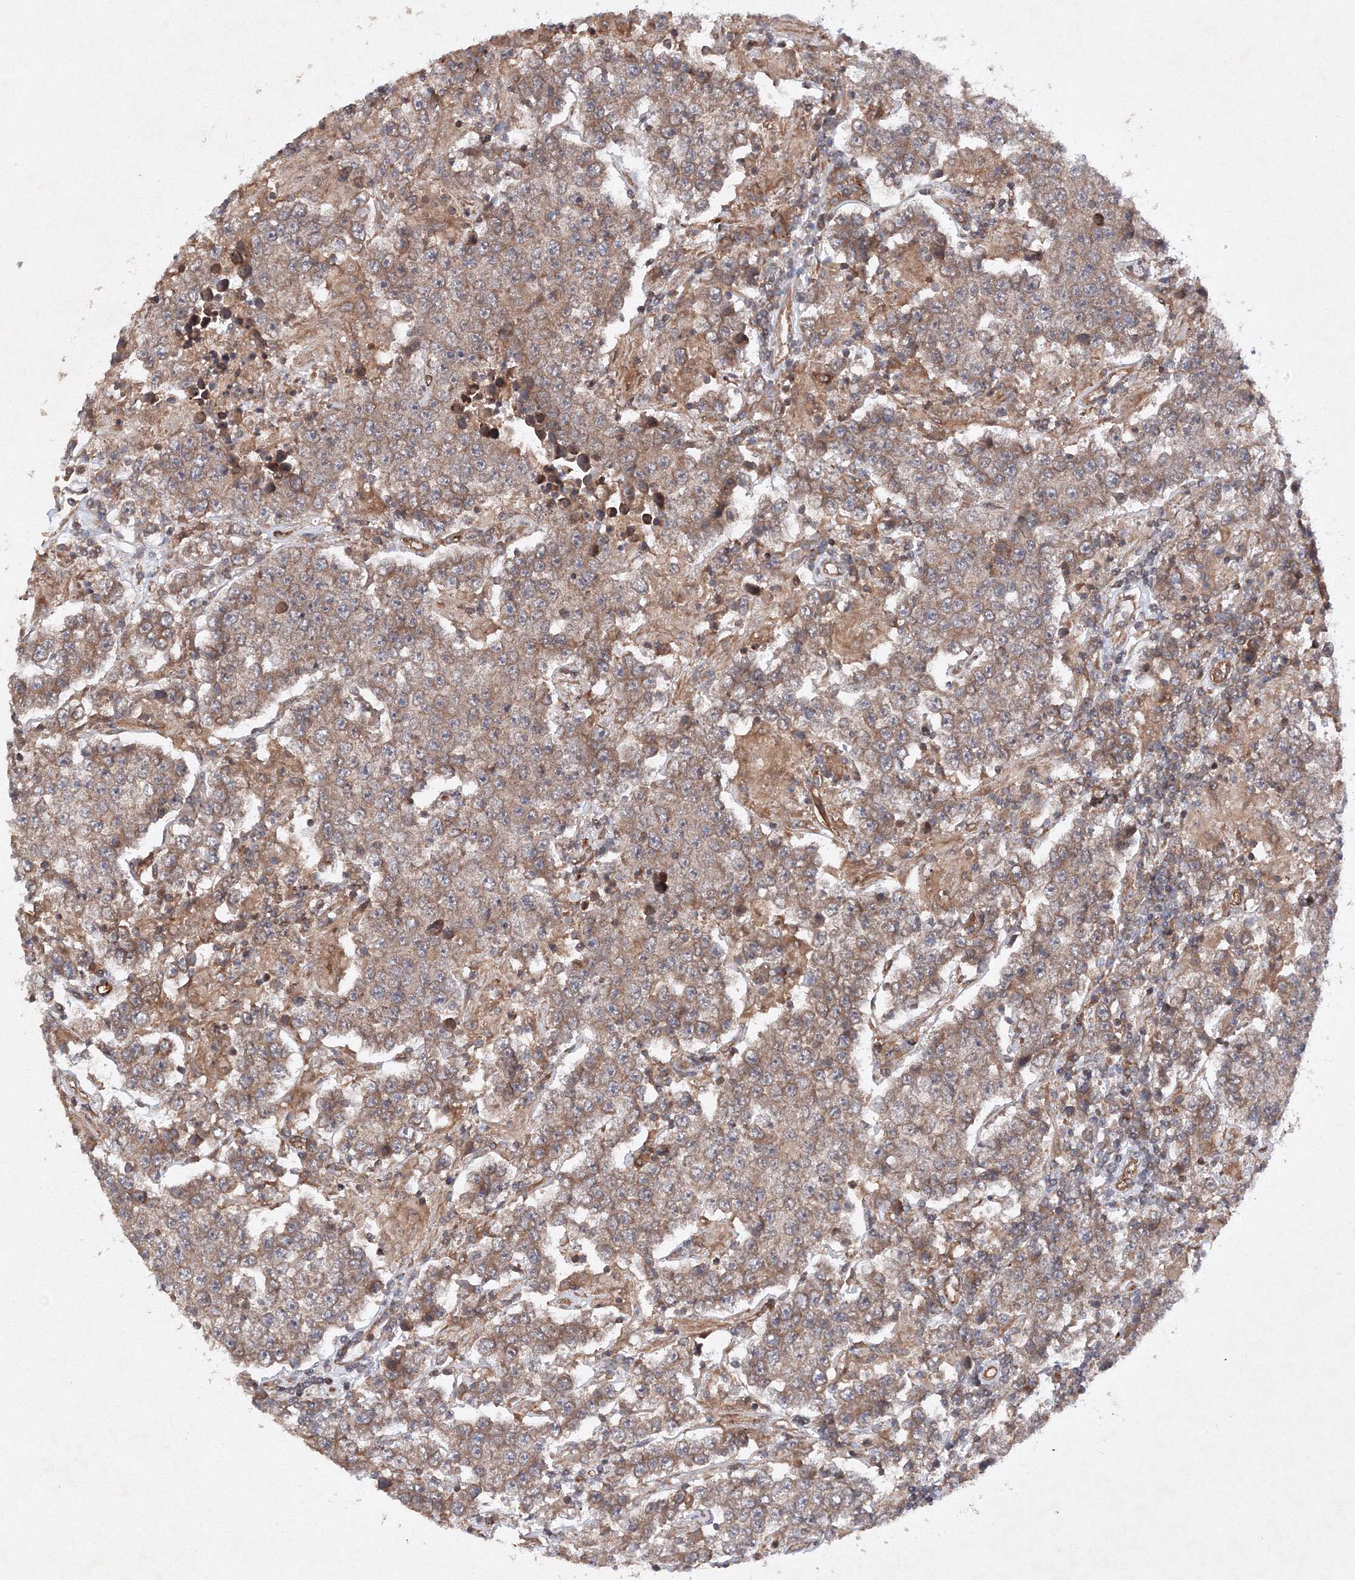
{"staining": {"intensity": "moderate", "quantity": ">75%", "location": "cytoplasmic/membranous"}, "tissue": "testis cancer", "cell_type": "Tumor cells", "image_type": "cancer", "snomed": [{"axis": "morphology", "description": "Normal tissue, NOS"}, {"axis": "morphology", "description": "Urothelial carcinoma, High grade"}, {"axis": "morphology", "description": "Seminoma, NOS"}, {"axis": "morphology", "description": "Carcinoma, Embryonal, NOS"}, {"axis": "topography", "description": "Urinary bladder"}, {"axis": "topography", "description": "Testis"}], "caption": "A medium amount of moderate cytoplasmic/membranous positivity is present in approximately >75% of tumor cells in high-grade urothelial carcinoma (testis) tissue.", "gene": "DCTD", "patient": {"sex": "male", "age": 41}}